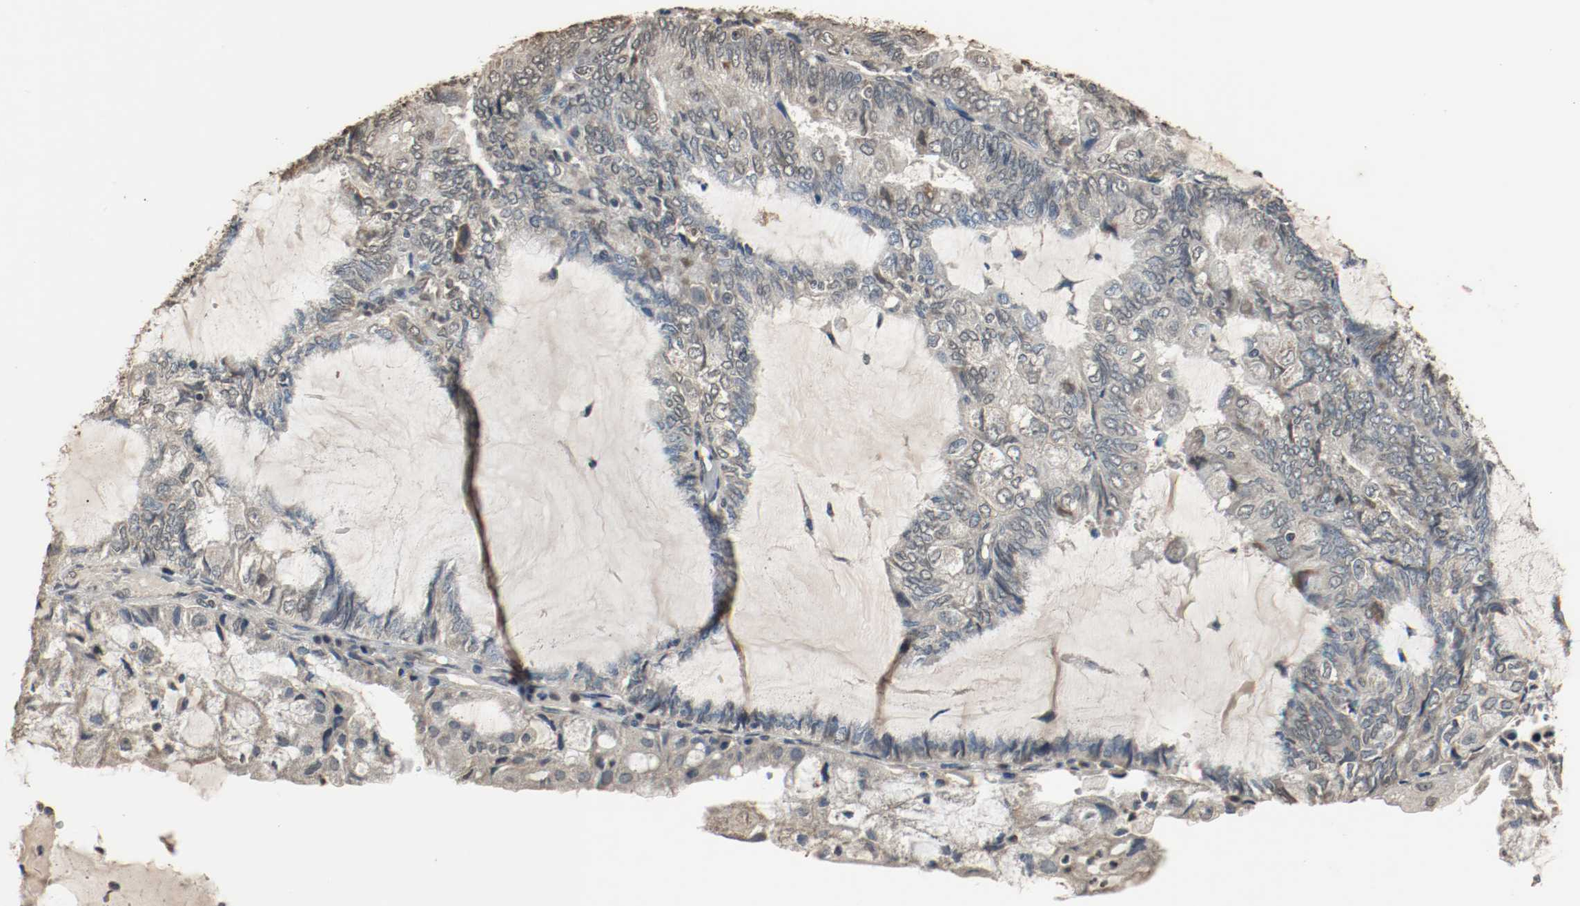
{"staining": {"intensity": "weak", "quantity": "<25%", "location": "cytoplasmic/membranous"}, "tissue": "endometrial cancer", "cell_type": "Tumor cells", "image_type": "cancer", "snomed": [{"axis": "morphology", "description": "Adenocarcinoma, NOS"}, {"axis": "topography", "description": "Endometrium"}], "caption": "Immunohistochemistry (IHC) of adenocarcinoma (endometrial) reveals no staining in tumor cells.", "gene": "RTN4", "patient": {"sex": "female", "age": 81}}